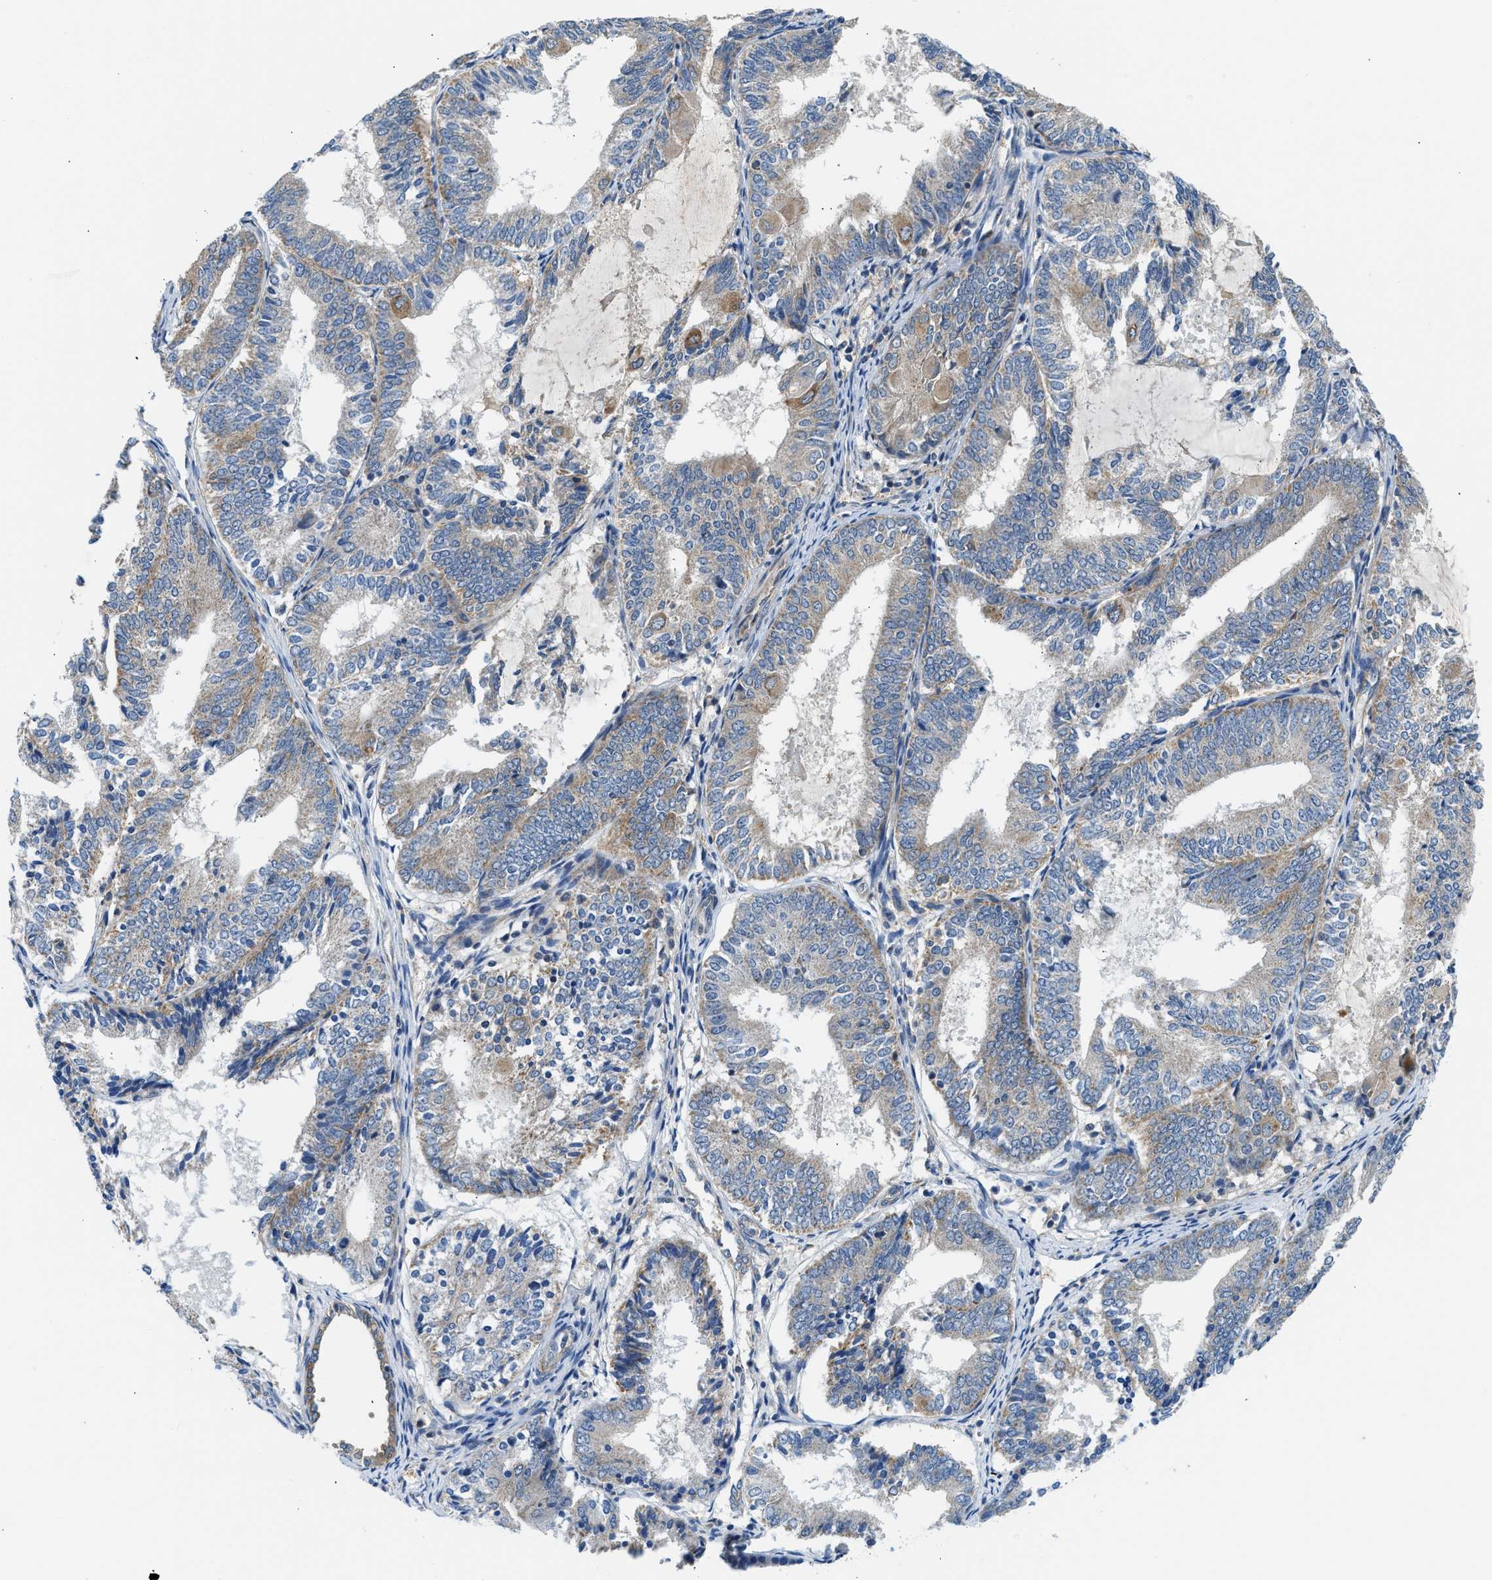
{"staining": {"intensity": "moderate", "quantity": "25%-75%", "location": "cytoplasmic/membranous"}, "tissue": "endometrial cancer", "cell_type": "Tumor cells", "image_type": "cancer", "snomed": [{"axis": "morphology", "description": "Adenocarcinoma, NOS"}, {"axis": "topography", "description": "Endometrium"}], "caption": "This is an image of immunohistochemistry staining of adenocarcinoma (endometrial), which shows moderate positivity in the cytoplasmic/membranous of tumor cells.", "gene": "LPIN2", "patient": {"sex": "female", "age": 81}}